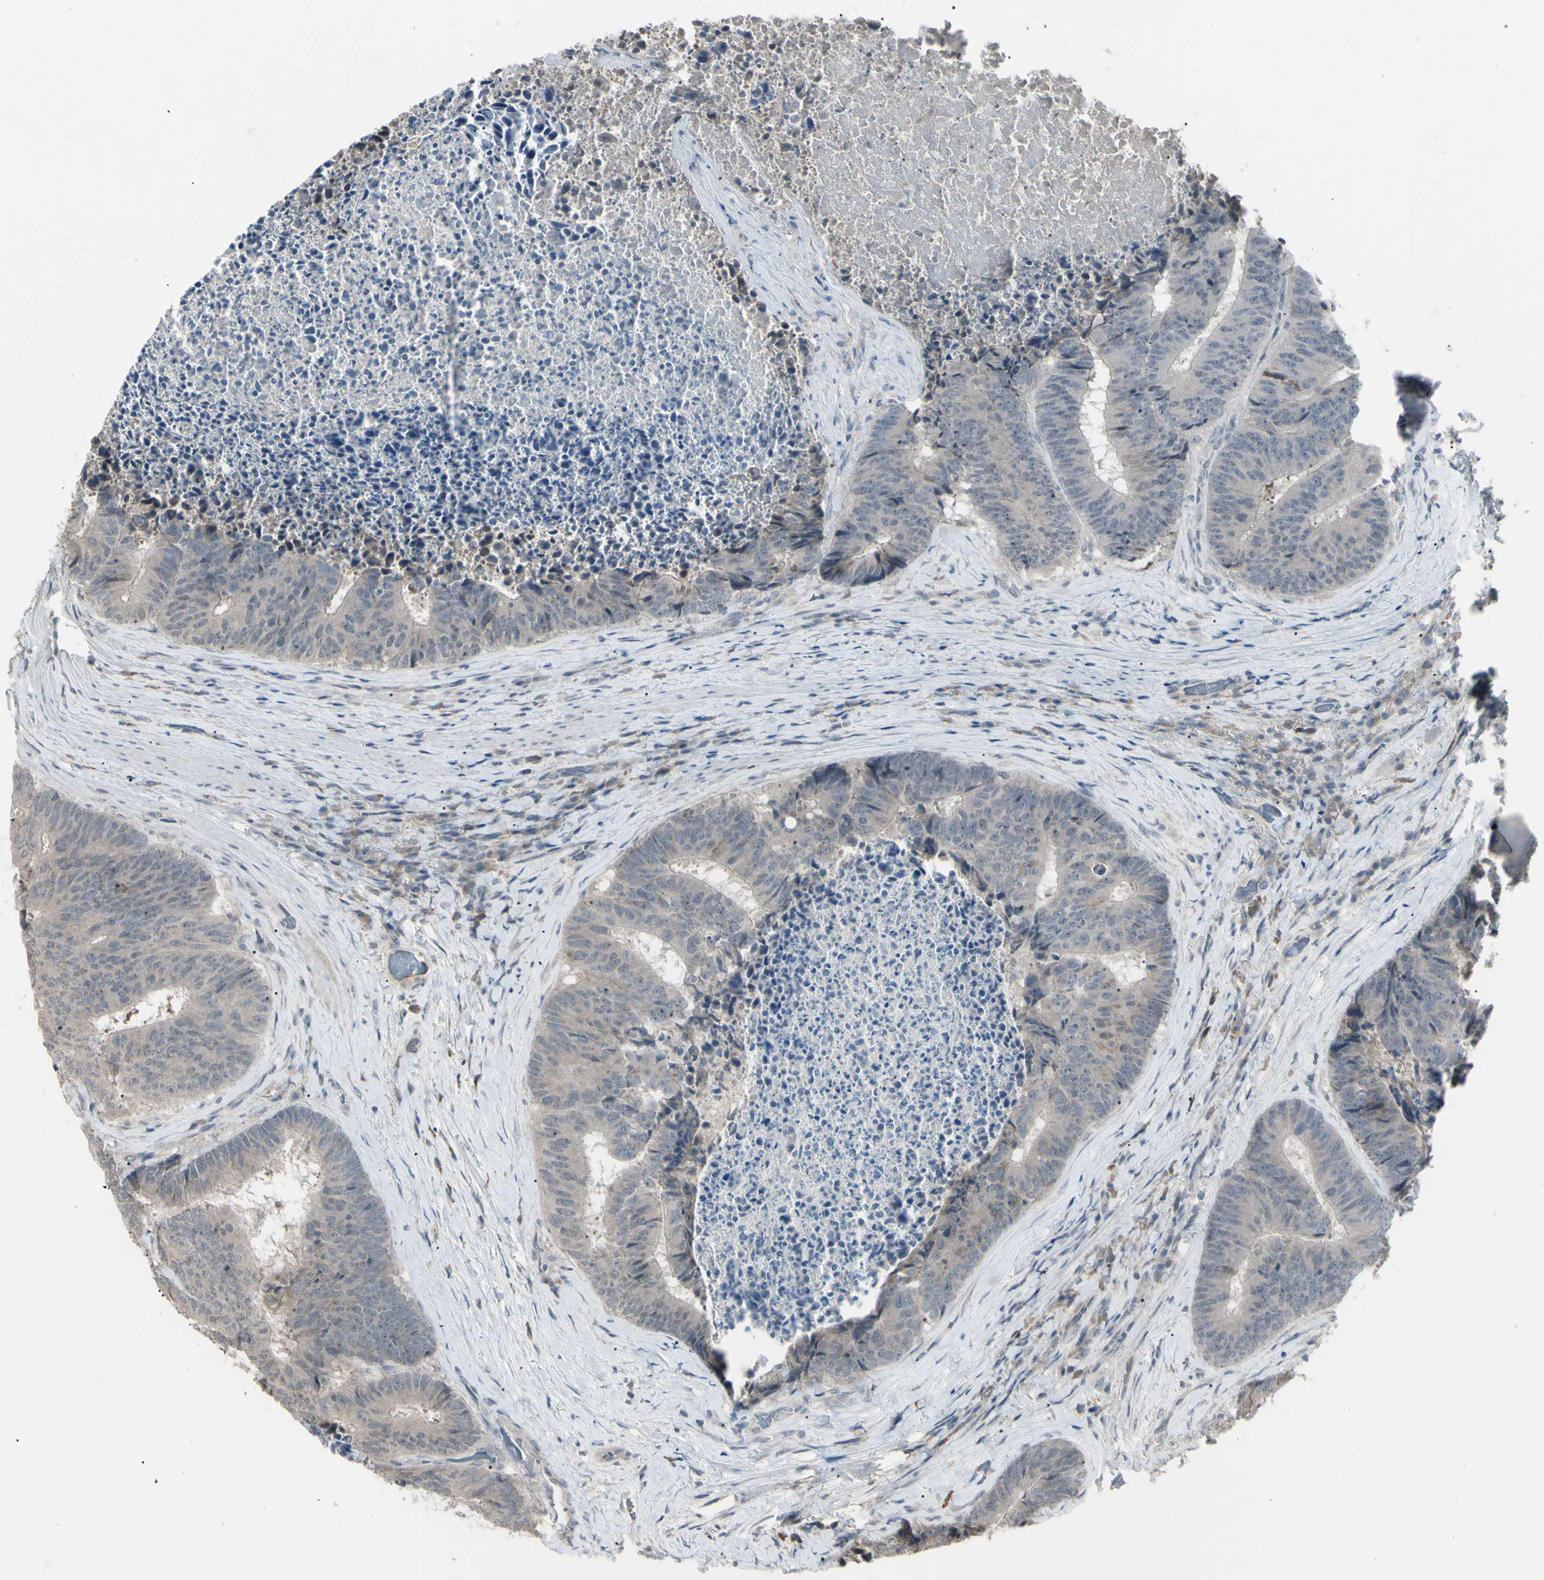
{"staining": {"intensity": "weak", "quantity": ">75%", "location": "cytoplasmic/membranous"}, "tissue": "colorectal cancer", "cell_type": "Tumor cells", "image_type": "cancer", "snomed": [{"axis": "morphology", "description": "Adenocarcinoma, NOS"}, {"axis": "topography", "description": "Rectum"}], "caption": "The immunohistochemical stain labels weak cytoplasmic/membranous staining in tumor cells of colorectal cancer tissue.", "gene": "PIAS4", "patient": {"sex": "male", "age": 72}}